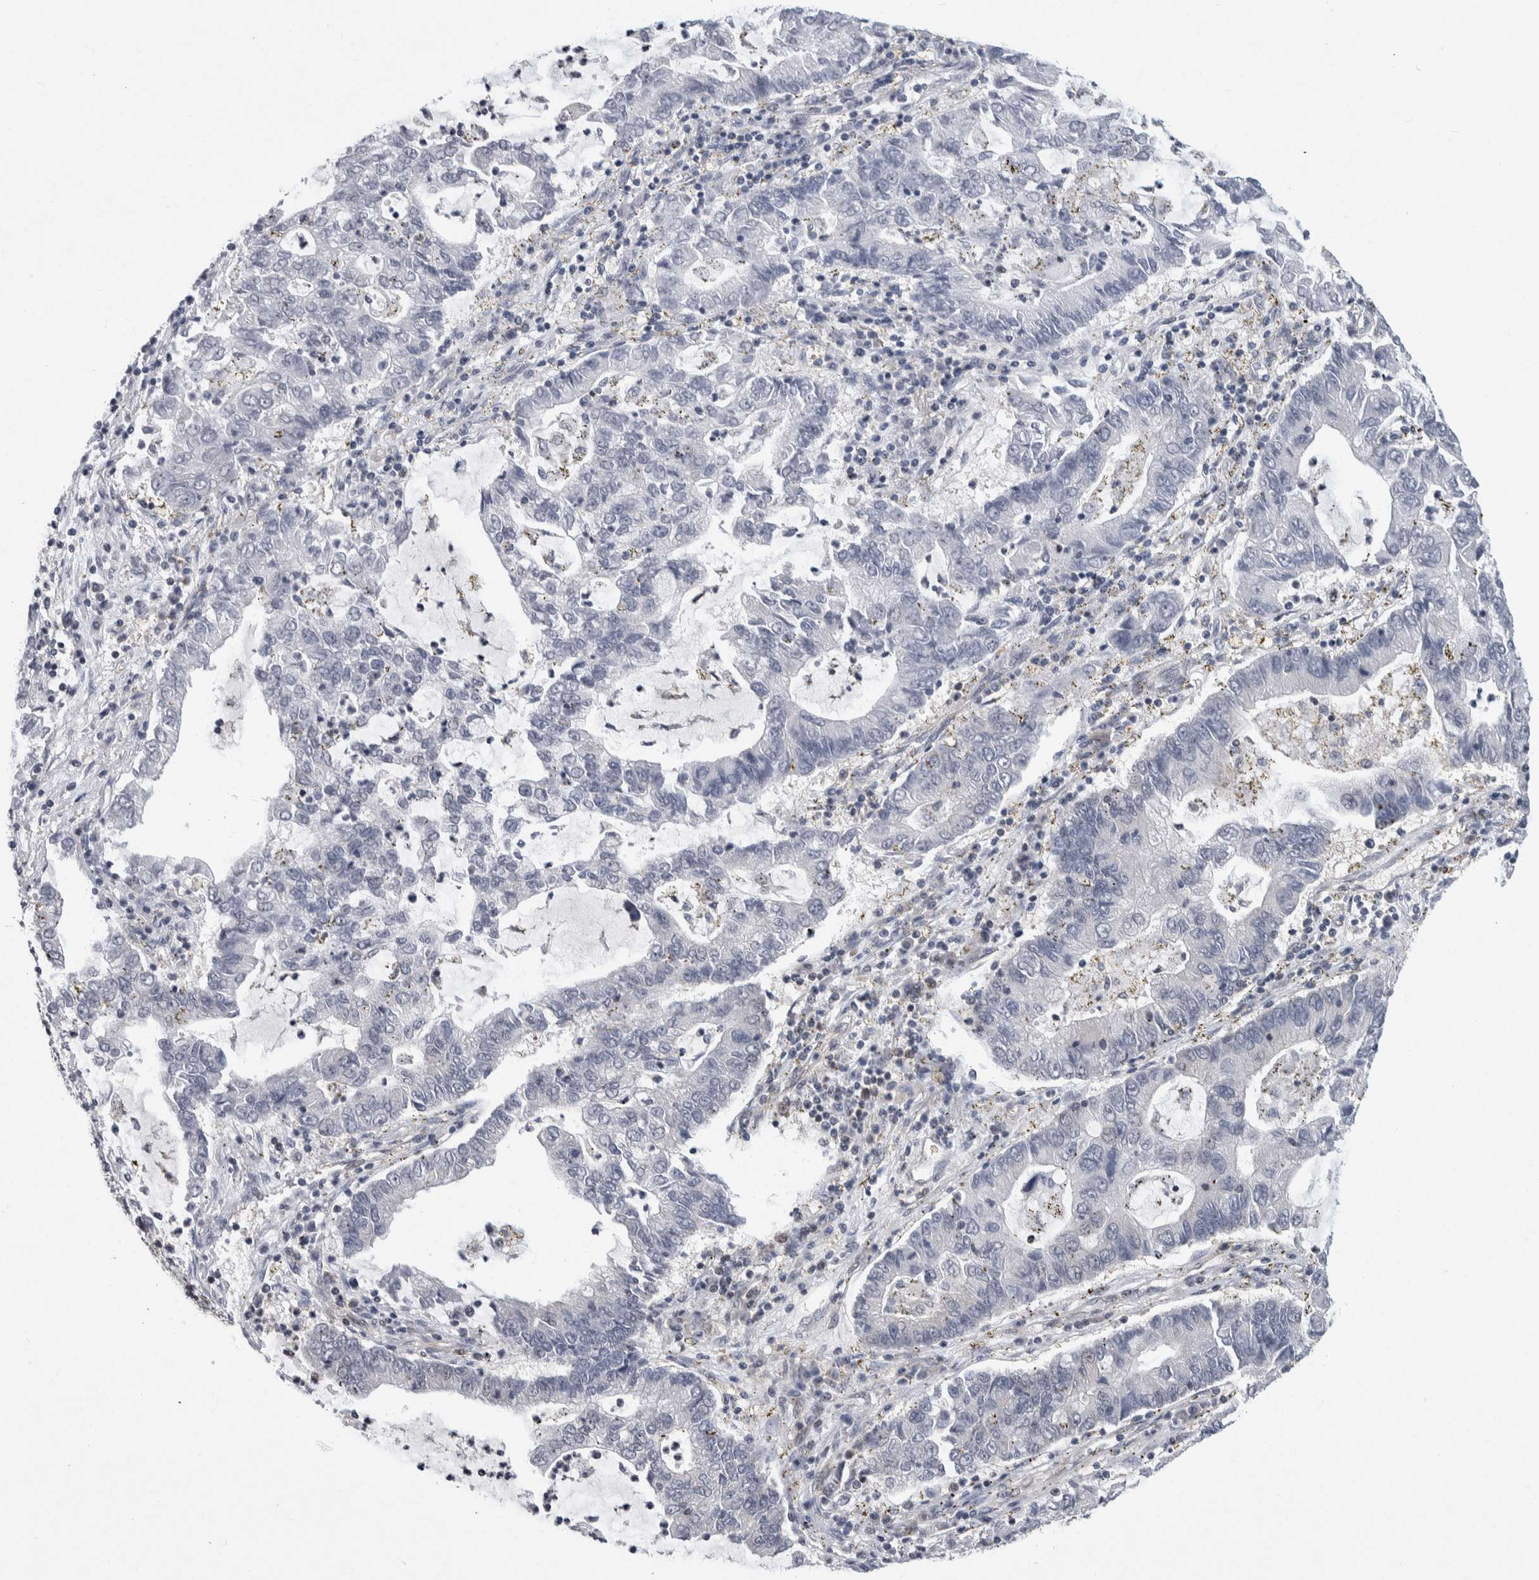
{"staining": {"intensity": "negative", "quantity": "none", "location": "none"}, "tissue": "lung cancer", "cell_type": "Tumor cells", "image_type": "cancer", "snomed": [{"axis": "morphology", "description": "Adenocarcinoma, NOS"}, {"axis": "topography", "description": "Lung"}], "caption": "DAB (3,3'-diaminobenzidine) immunohistochemical staining of human adenocarcinoma (lung) displays no significant expression in tumor cells.", "gene": "PTPA", "patient": {"sex": "female", "age": 51}}